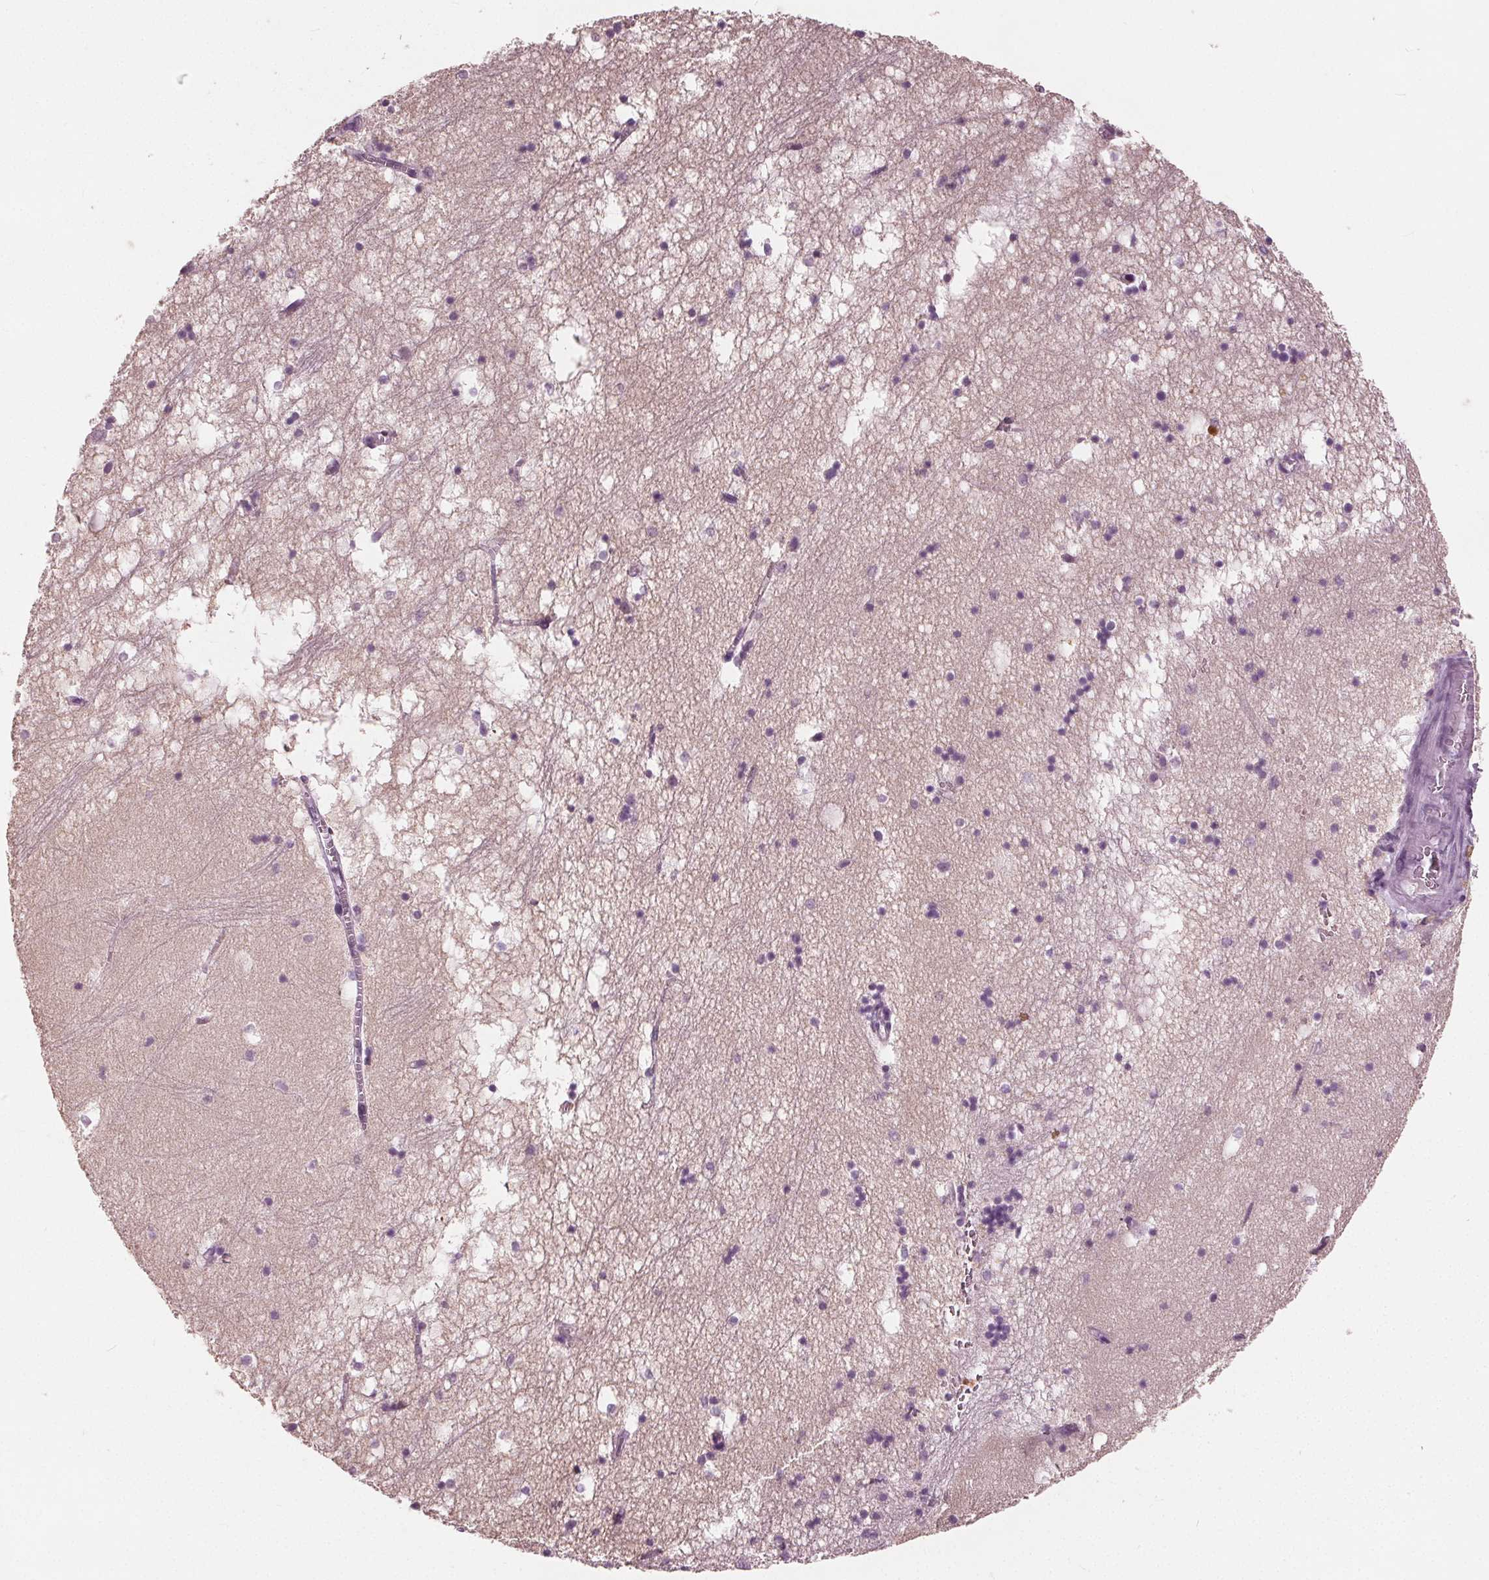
{"staining": {"intensity": "negative", "quantity": "none", "location": "none"}, "tissue": "hippocampus", "cell_type": "Glial cells", "image_type": "normal", "snomed": [{"axis": "morphology", "description": "Normal tissue, NOS"}, {"axis": "topography", "description": "Hippocampus"}], "caption": "Protein analysis of normal hippocampus exhibits no significant staining in glial cells.", "gene": "TKFC", "patient": {"sex": "male", "age": 58}}